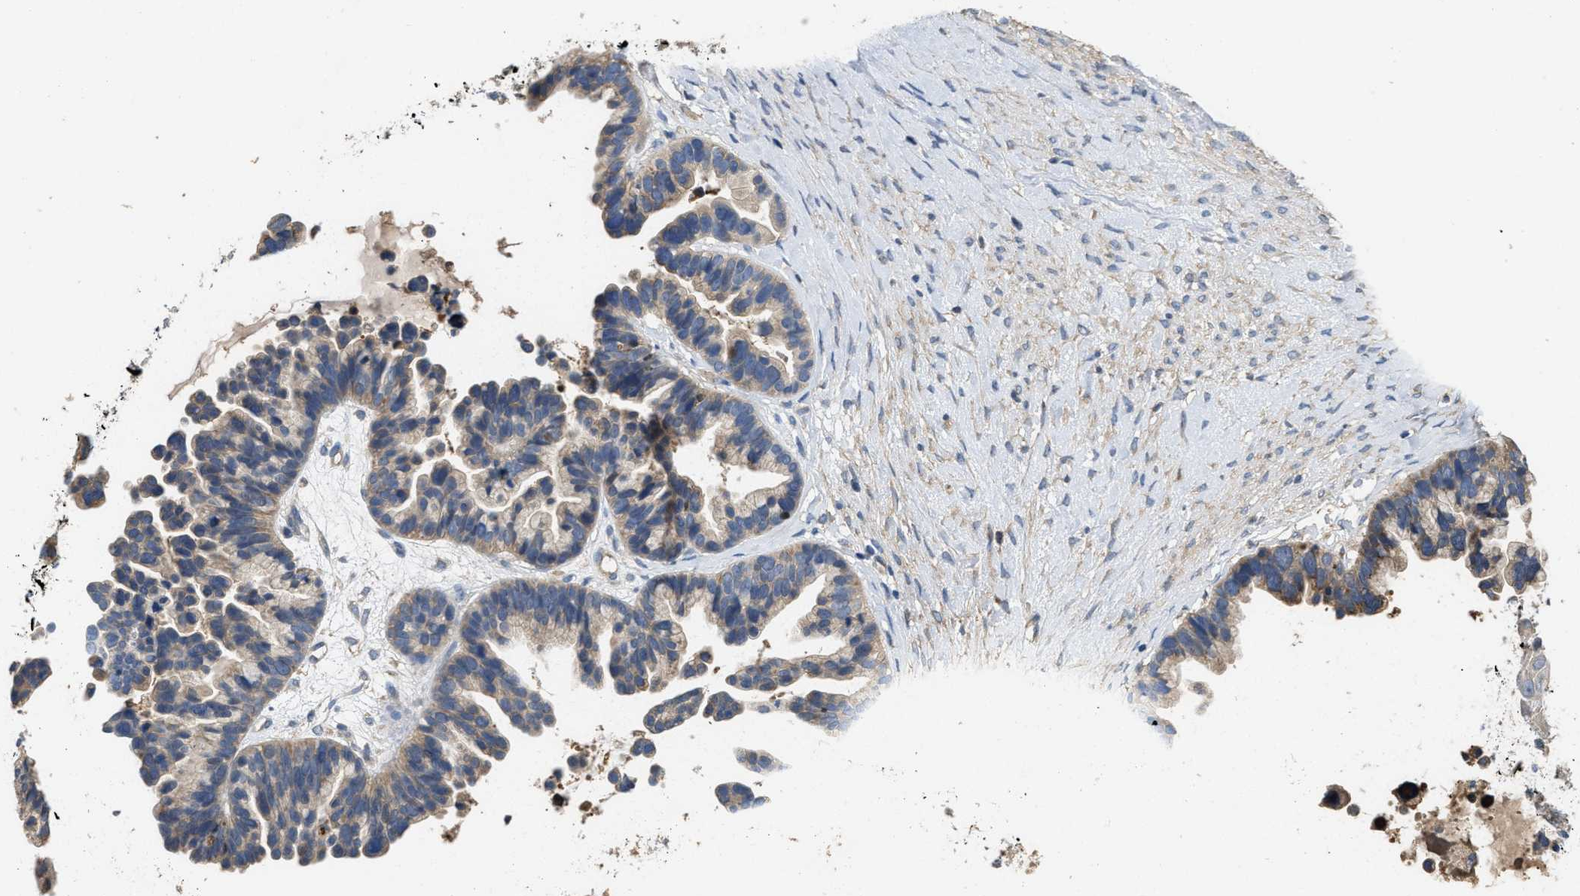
{"staining": {"intensity": "weak", "quantity": ">75%", "location": "cytoplasmic/membranous"}, "tissue": "ovarian cancer", "cell_type": "Tumor cells", "image_type": "cancer", "snomed": [{"axis": "morphology", "description": "Cystadenocarcinoma, serous, NOS"}, {"axis": "topography", "description": "Ovary"}], "caption": "A photomicrograph of human ovarian cancer (serous cystadenocarcinoma) stained for a protein displays weak cytoplasmic/membranous brown staining in tumor cells. The staining was performed using DAB (3,3'-diaminobenzidine) to visualize the protein expression in brown, while the nuclei were stained in blue with hematoxylin (Magnification: 20x).", "gene": "RNF216", "patient": {"sex": "female", "age": 56}}